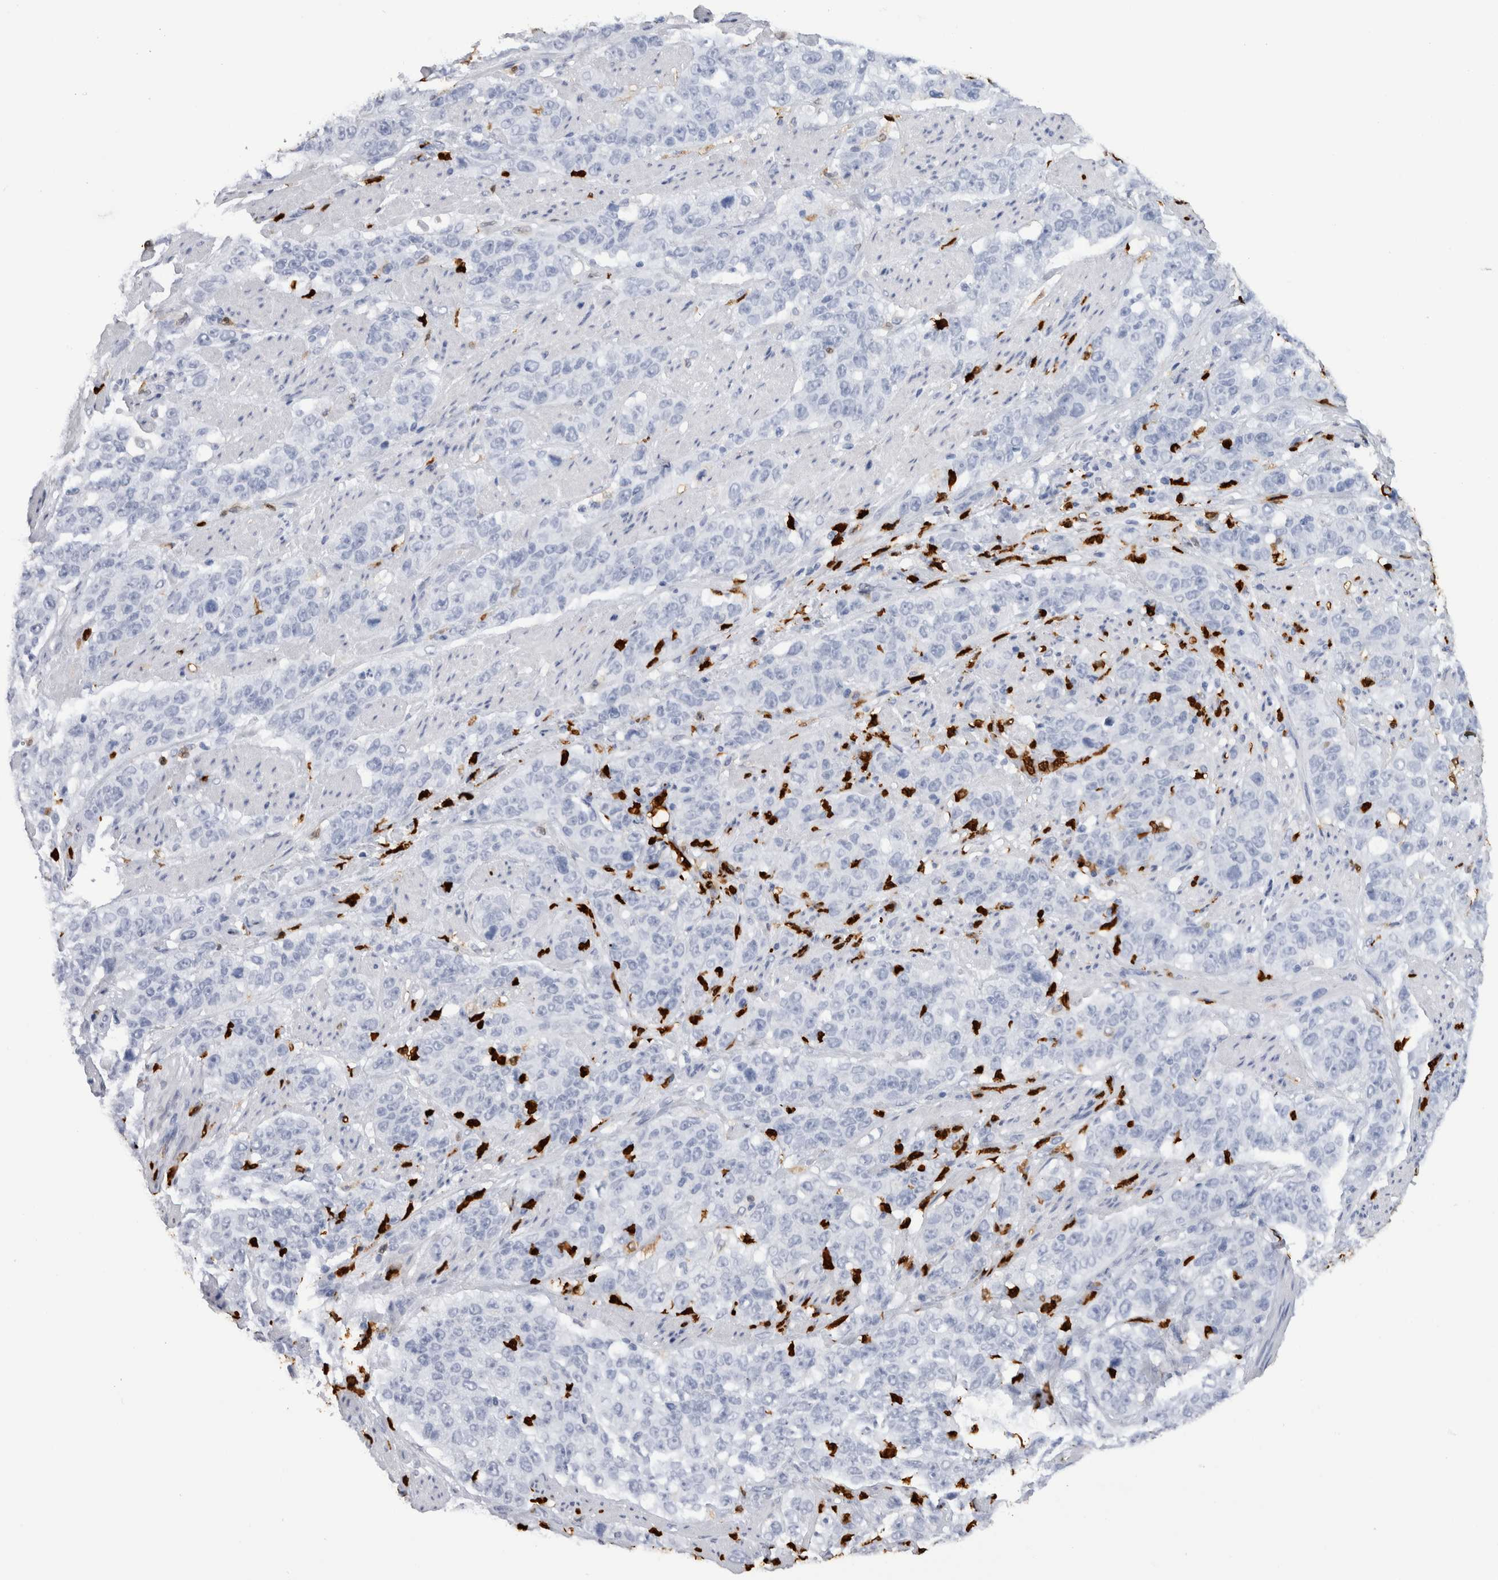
{"staining": {"intensity": "negative", "quantity": "none", "location": "none"}, "tissue": "stomach cancer", "cell_type": "Tumor cells", "image_type": "cancer", "snomed": [{"axis": "morphology", "description": "Adenocarcinoma, NOS"}, {"axis": "topography", "description": "Stomach"}], "caption": "This photomicrograph is of stomach cancer (adenocarcinoma) stained with immunohistochemistry to label a protein in brown with the nuclei are counter-stained blue. There is no expression in tumor cells.", "gene": "S100A8", "patient": {"sex": "male", "age": 48}}